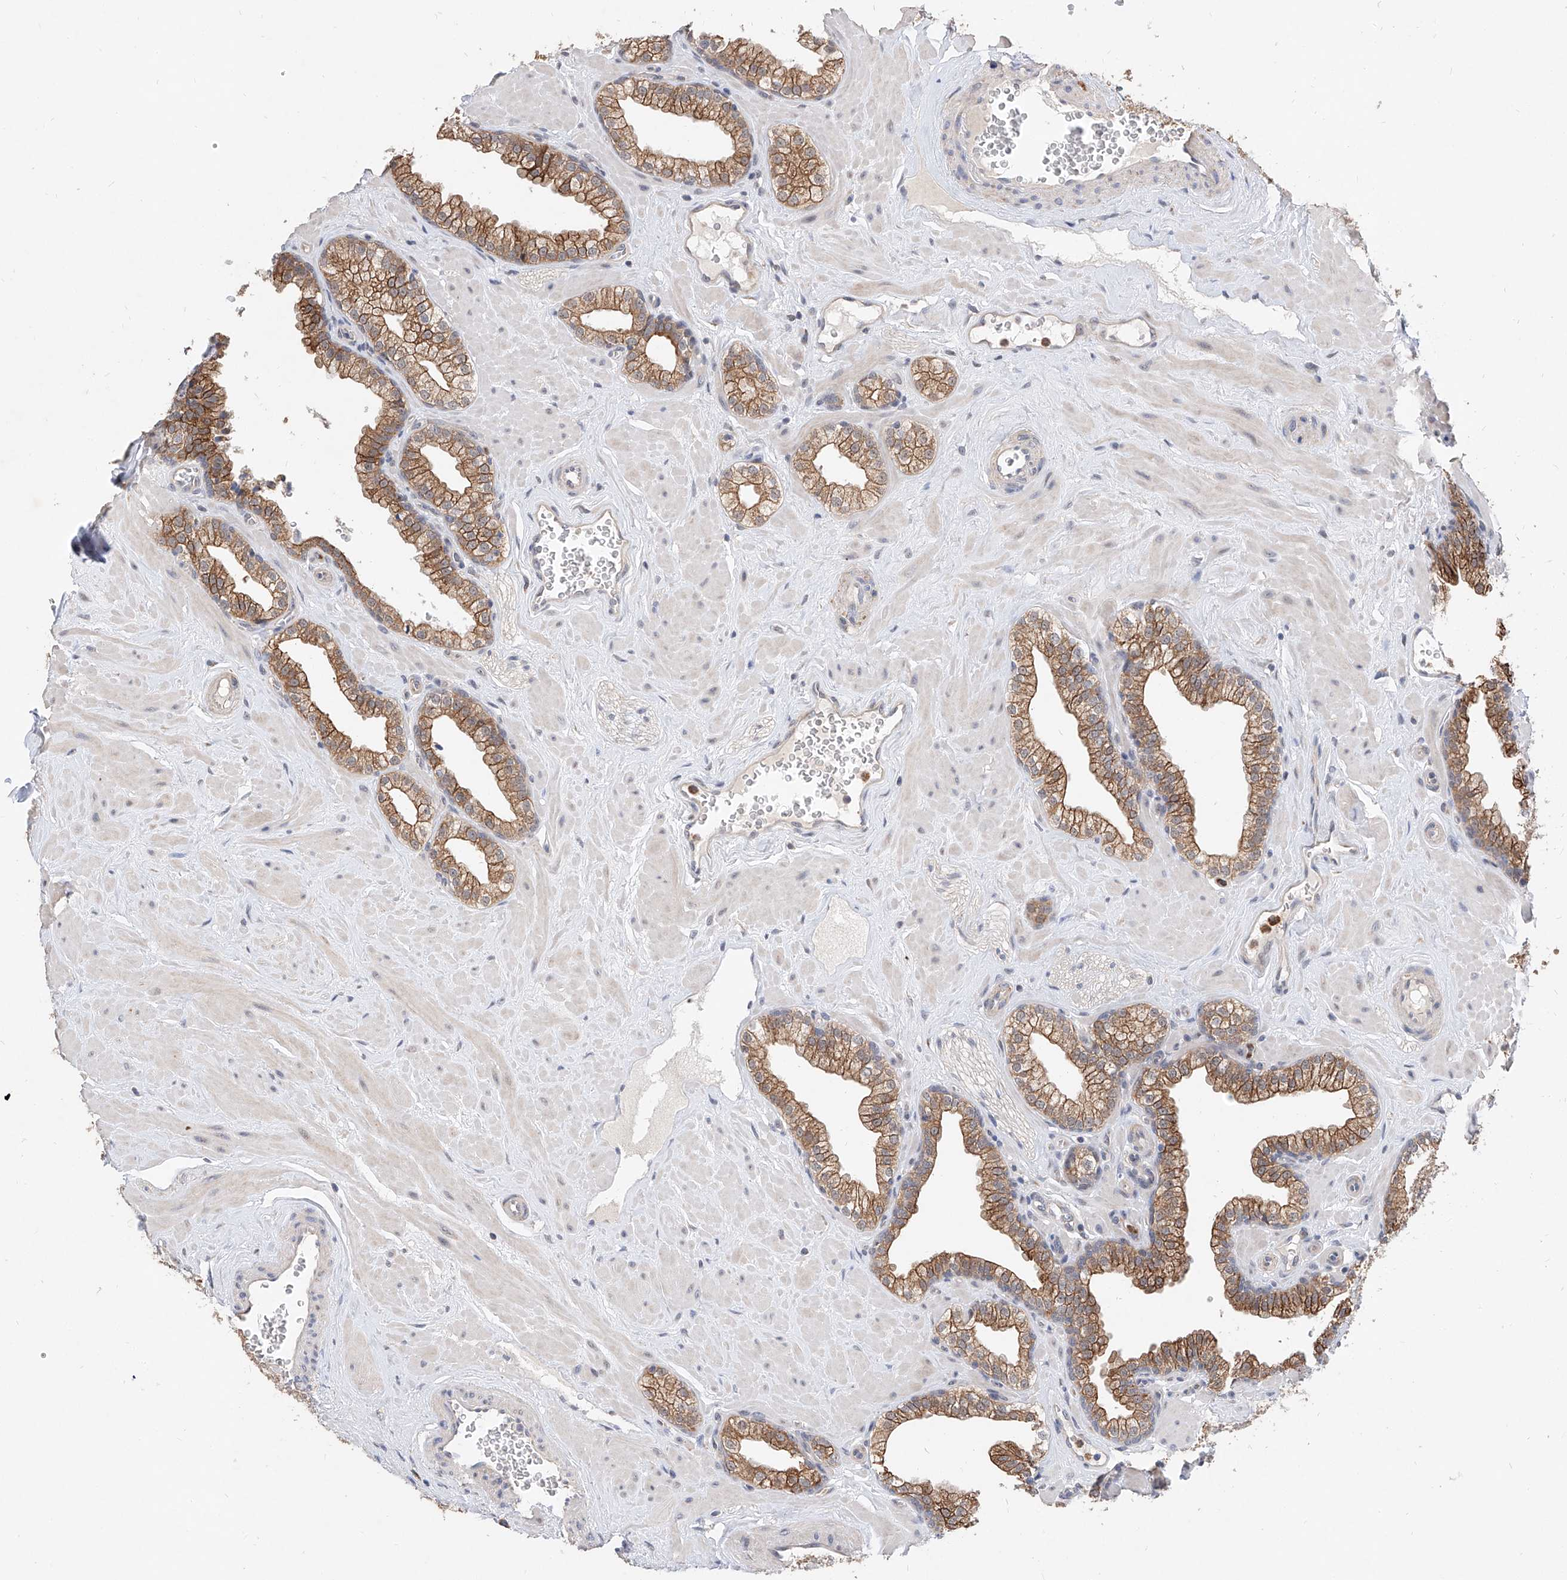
{"staining": {"intensity": "moderate", "quantity": ">75%", "location": "cytoplasmic/membranous"}, "tissue": "prostate", "cell_type": "Glandular cells", "image_type": "normal", "snomed": [{"axis": "morphology", "description": "Normal tissue, NOS"}, {"axis": "morphology", "description": "Urothelial carcinoma, Low grade"}, {"axis": "topography", "description": "Urinary bladder"}, {"axis": "topography", "description": "Prostate"}], "caption": "Glandular cells demonstrate medium levels of moderate cytoplasmic/membranous staining in about >75% of cells in normal human prostate. (Brightfield microscopy of DAB IHC at high magnification).", "gene": "MFSD4B", "patient": {"sex": "male", "age": 60}}